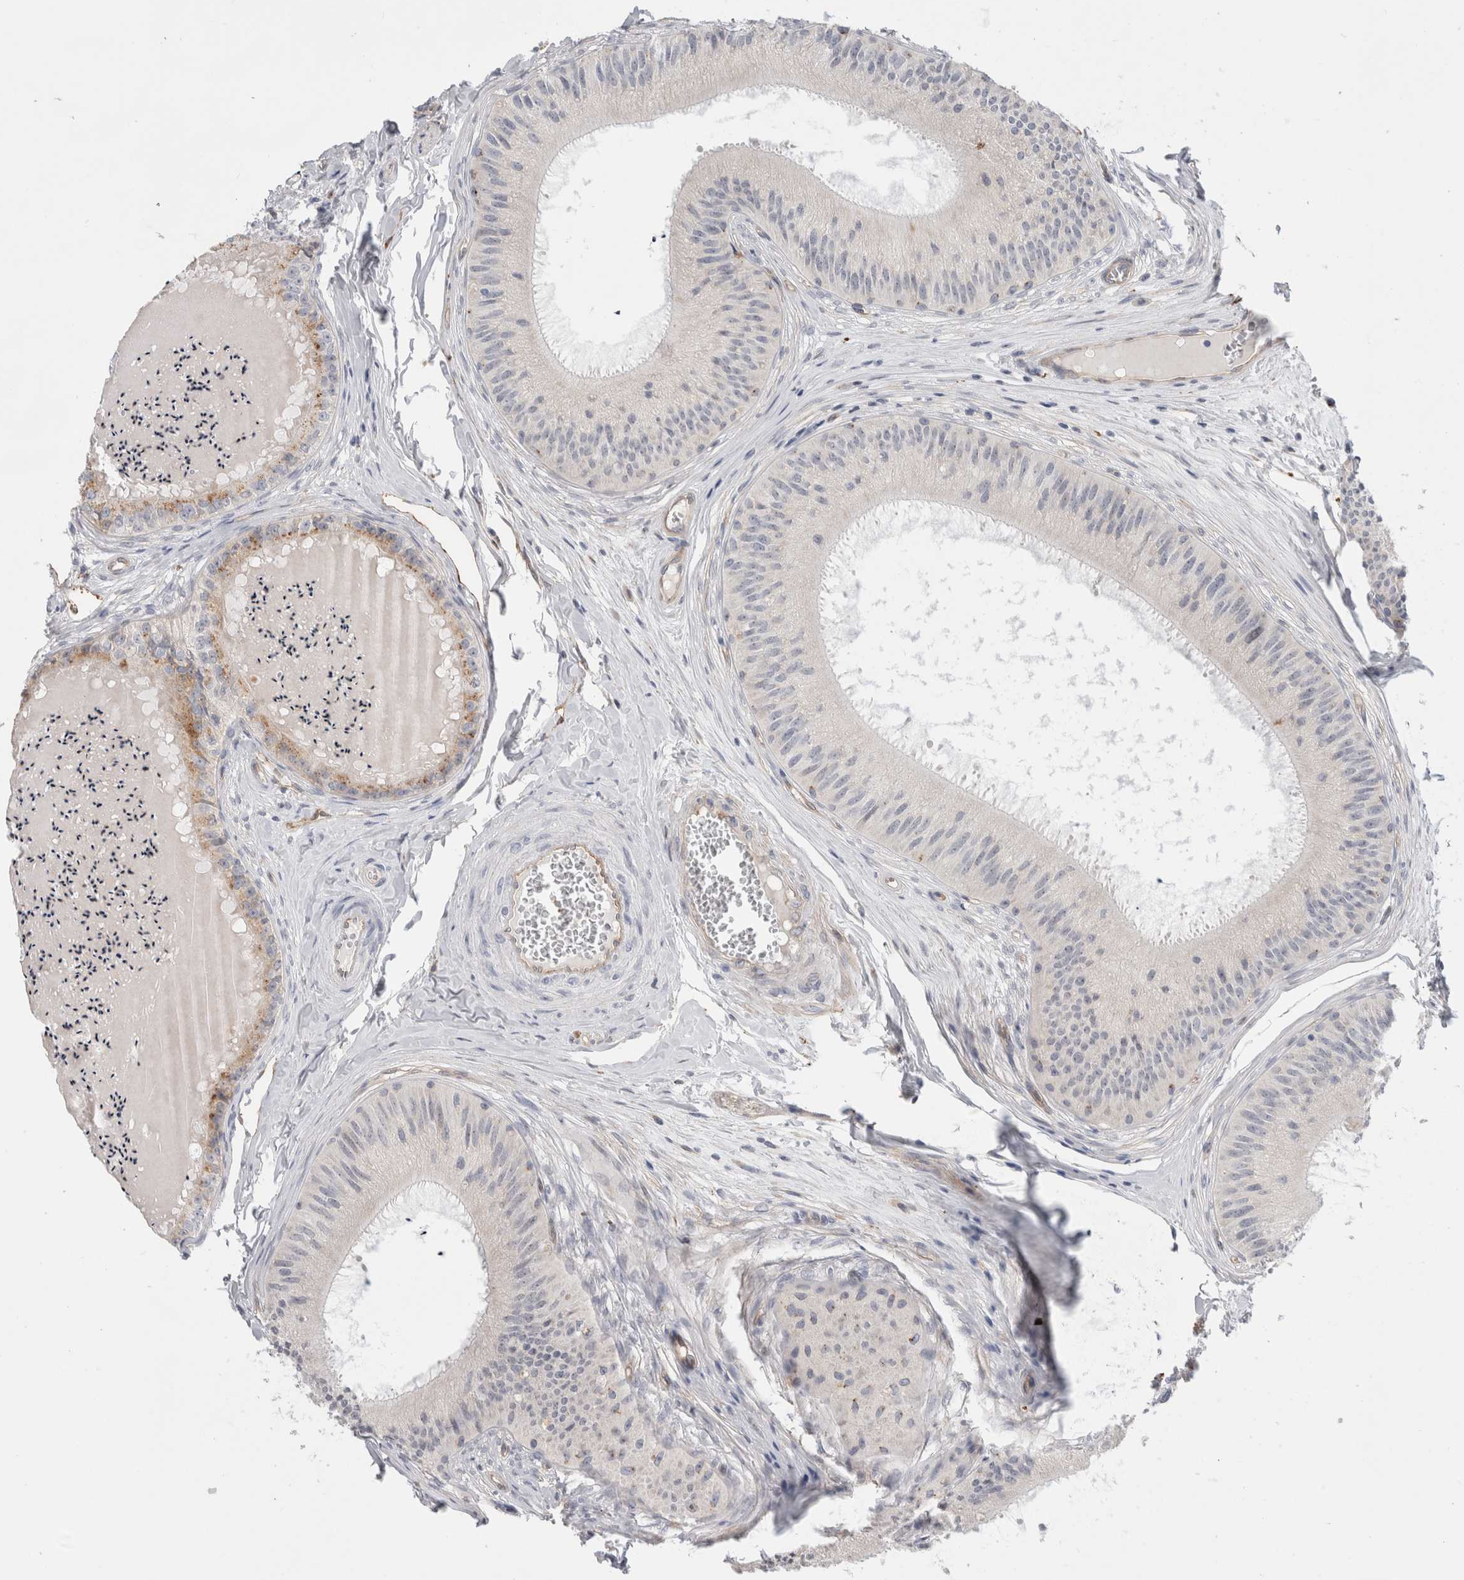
{"staining": {"intensity": "moderate", "quantity": "25%-75%", "location": "cytoplasmic/membranous"}, "tissue": "epididymis", "cell_type": "Glandular cells", "image_type": "normal", "snomed": [{"axis": "morphology", "description": "Normal tissue, NOS"}, {"axis": "topography", "description": "Epididymis"}], "caption": "This micrograph shows IHC staining of benign human epididymis, with medium moderate cytoplasmic/membranous expression in about 25%-75% of glandular cells.", "gene": "ANKMY1", "patient": {"sex": "male", "age": 31}}